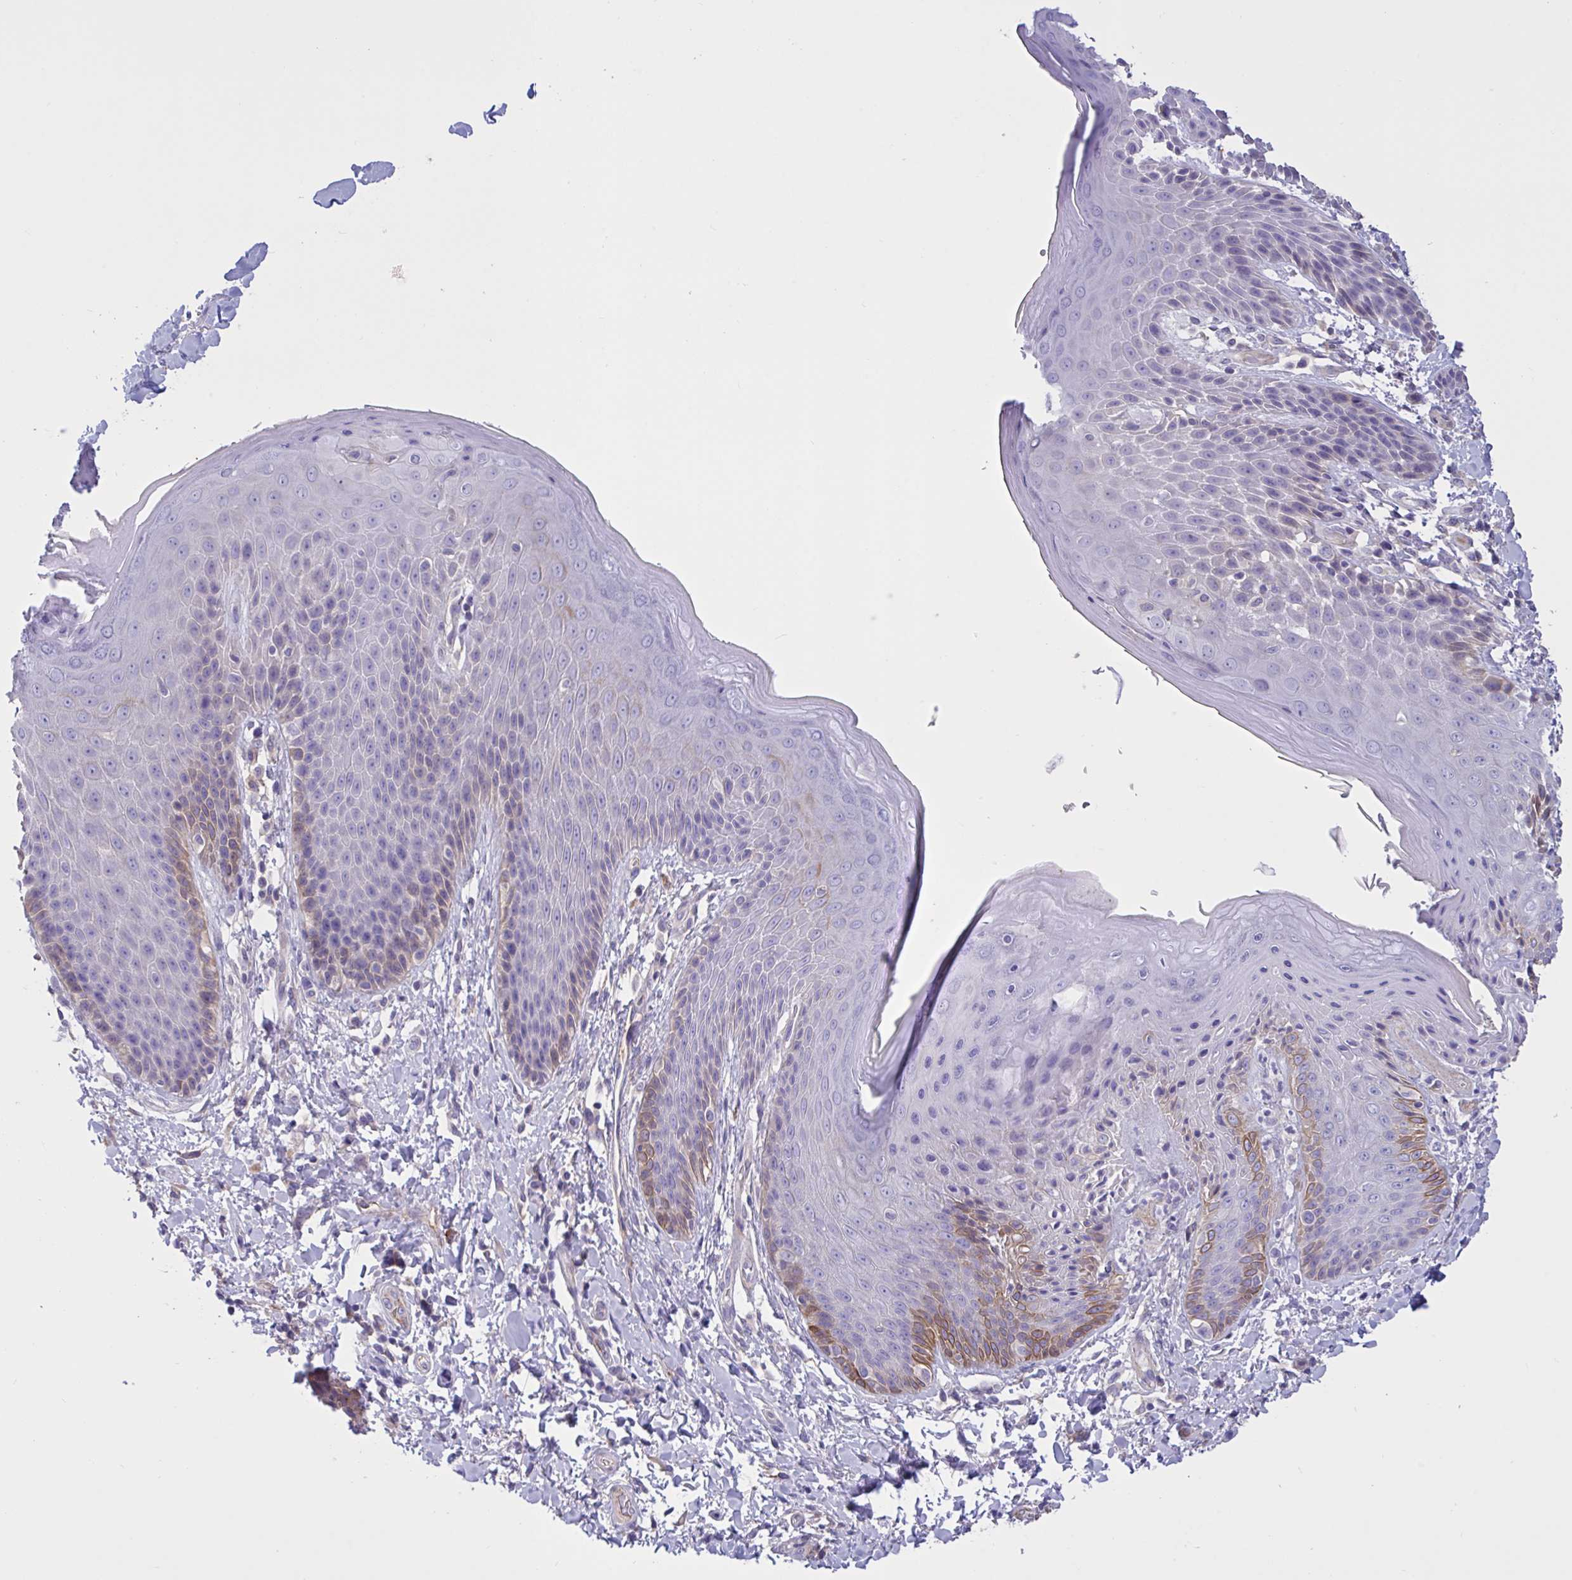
{"staining": {"intensity": "strong", "quantity": "<25%", "location": "cytoplasmic/membranous"}, "tissue": "skin", "cell_type": "Epidermal cells", "image_type": "normal", "snomed": [{"axis": "morphology", "description": "Normal tissue, NOS"}, {"axis": "topography", "description": "Anal"}, {"axis": "topography", "description": "Peripheral nerve tissue"}], "caption": "Epidermal cells exhibit strong cytoplasmic/membranous expression in about <25% of cells in normal skin.", "gene": "SLC66A1", "patient": {"sex": "male", "age": 51}}